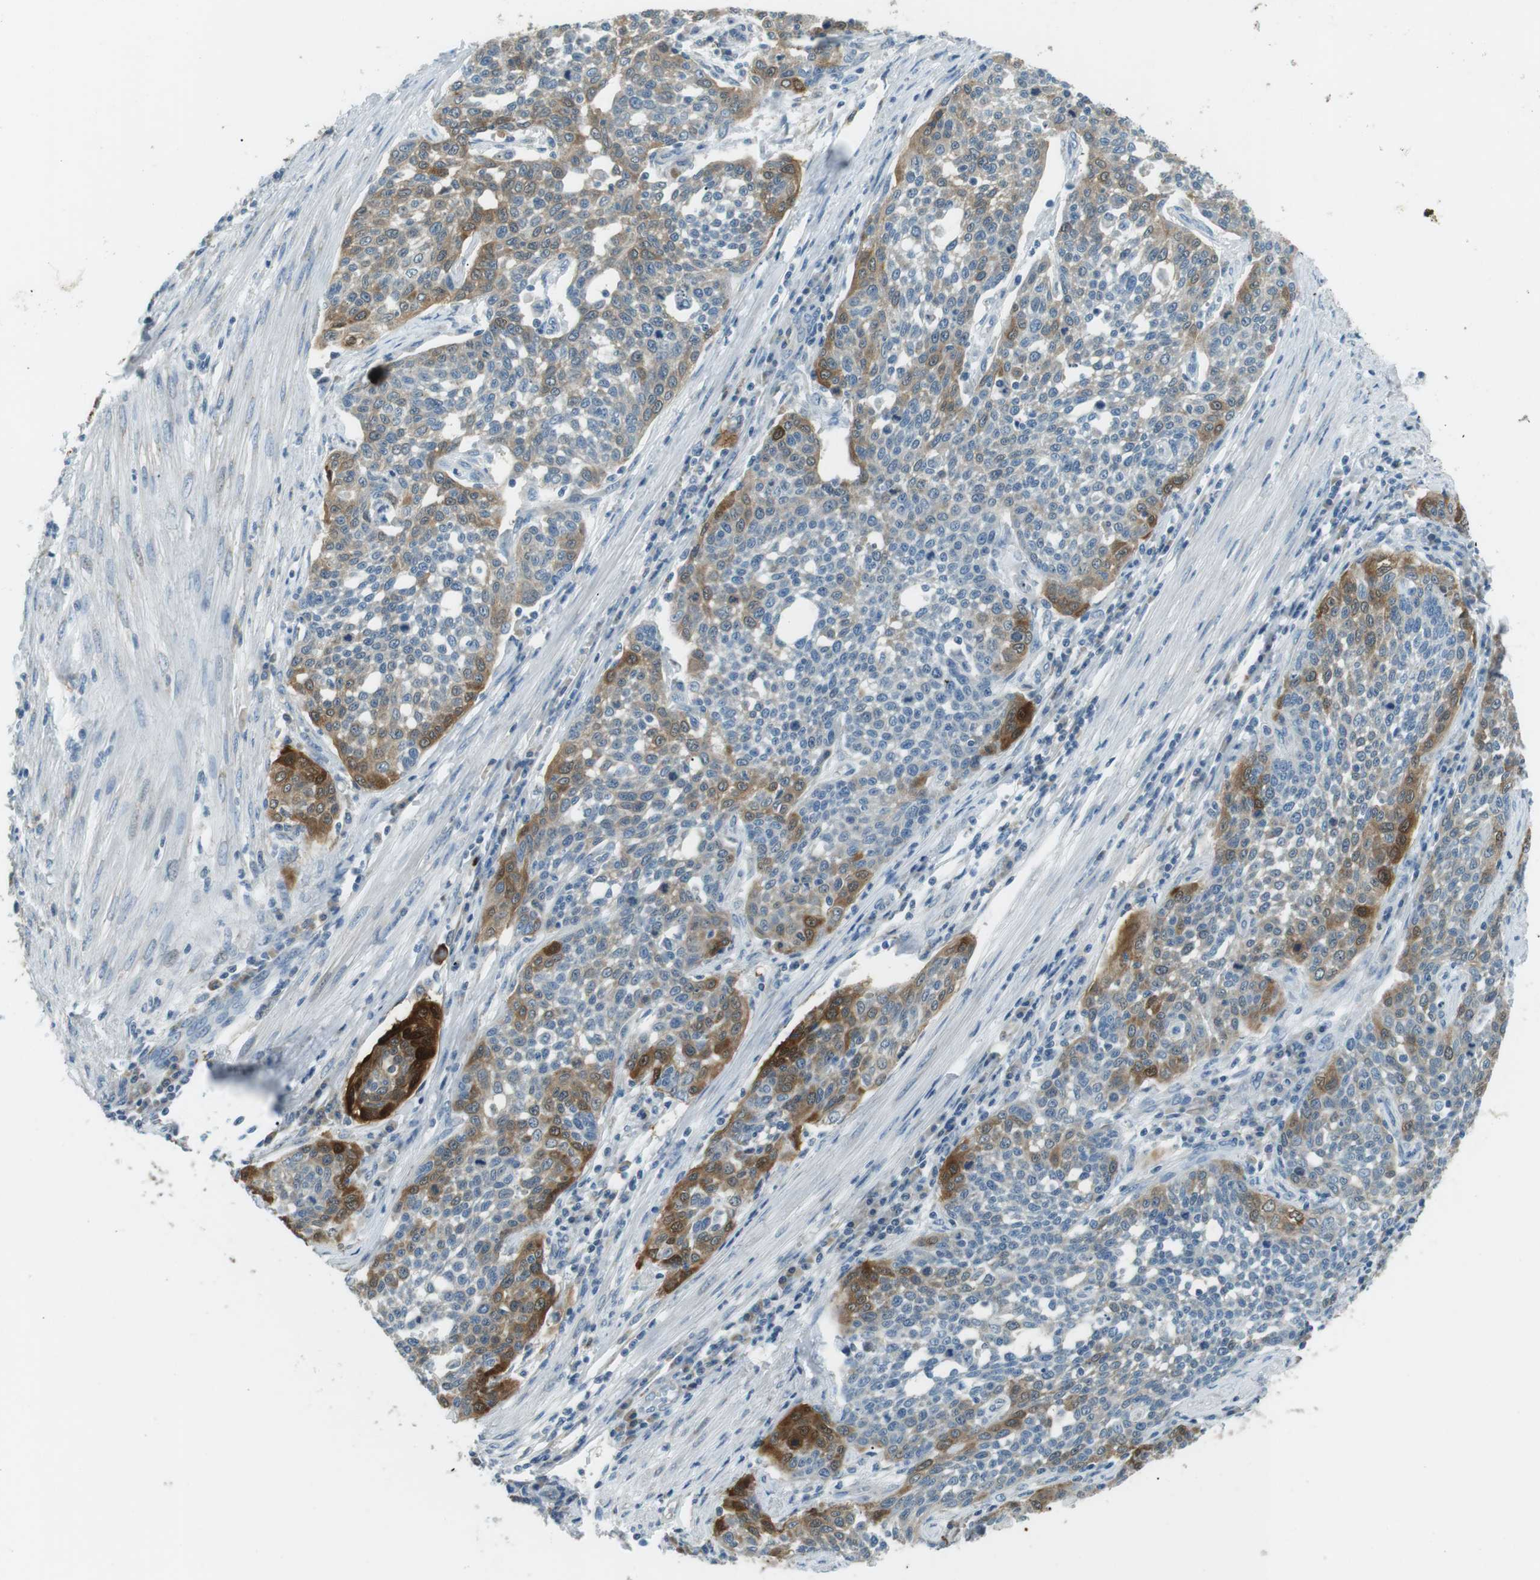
{"staining": {"intensity": "moderate", "quantity": "<25%", "location": "cytoplasmic/membranous"}, "tissue": "cervical cancer", "cell_type": "Tumor cells", "image_type": "cancer", "snomed": [{"axis": "morphology", "description": "Squamous cell carcinoma, NOS"}, {"axis": "topography", "description": "Cervix"}], "caption": "Human cervical cancer (squamous cell carcinoma) stained with a brown dye displays moderate cytoplasmic/membranous positive staining in approximately <25% of tumor cells.", "gene": "SERPINB2", "patient": {"sex": "female", "age": 34}}